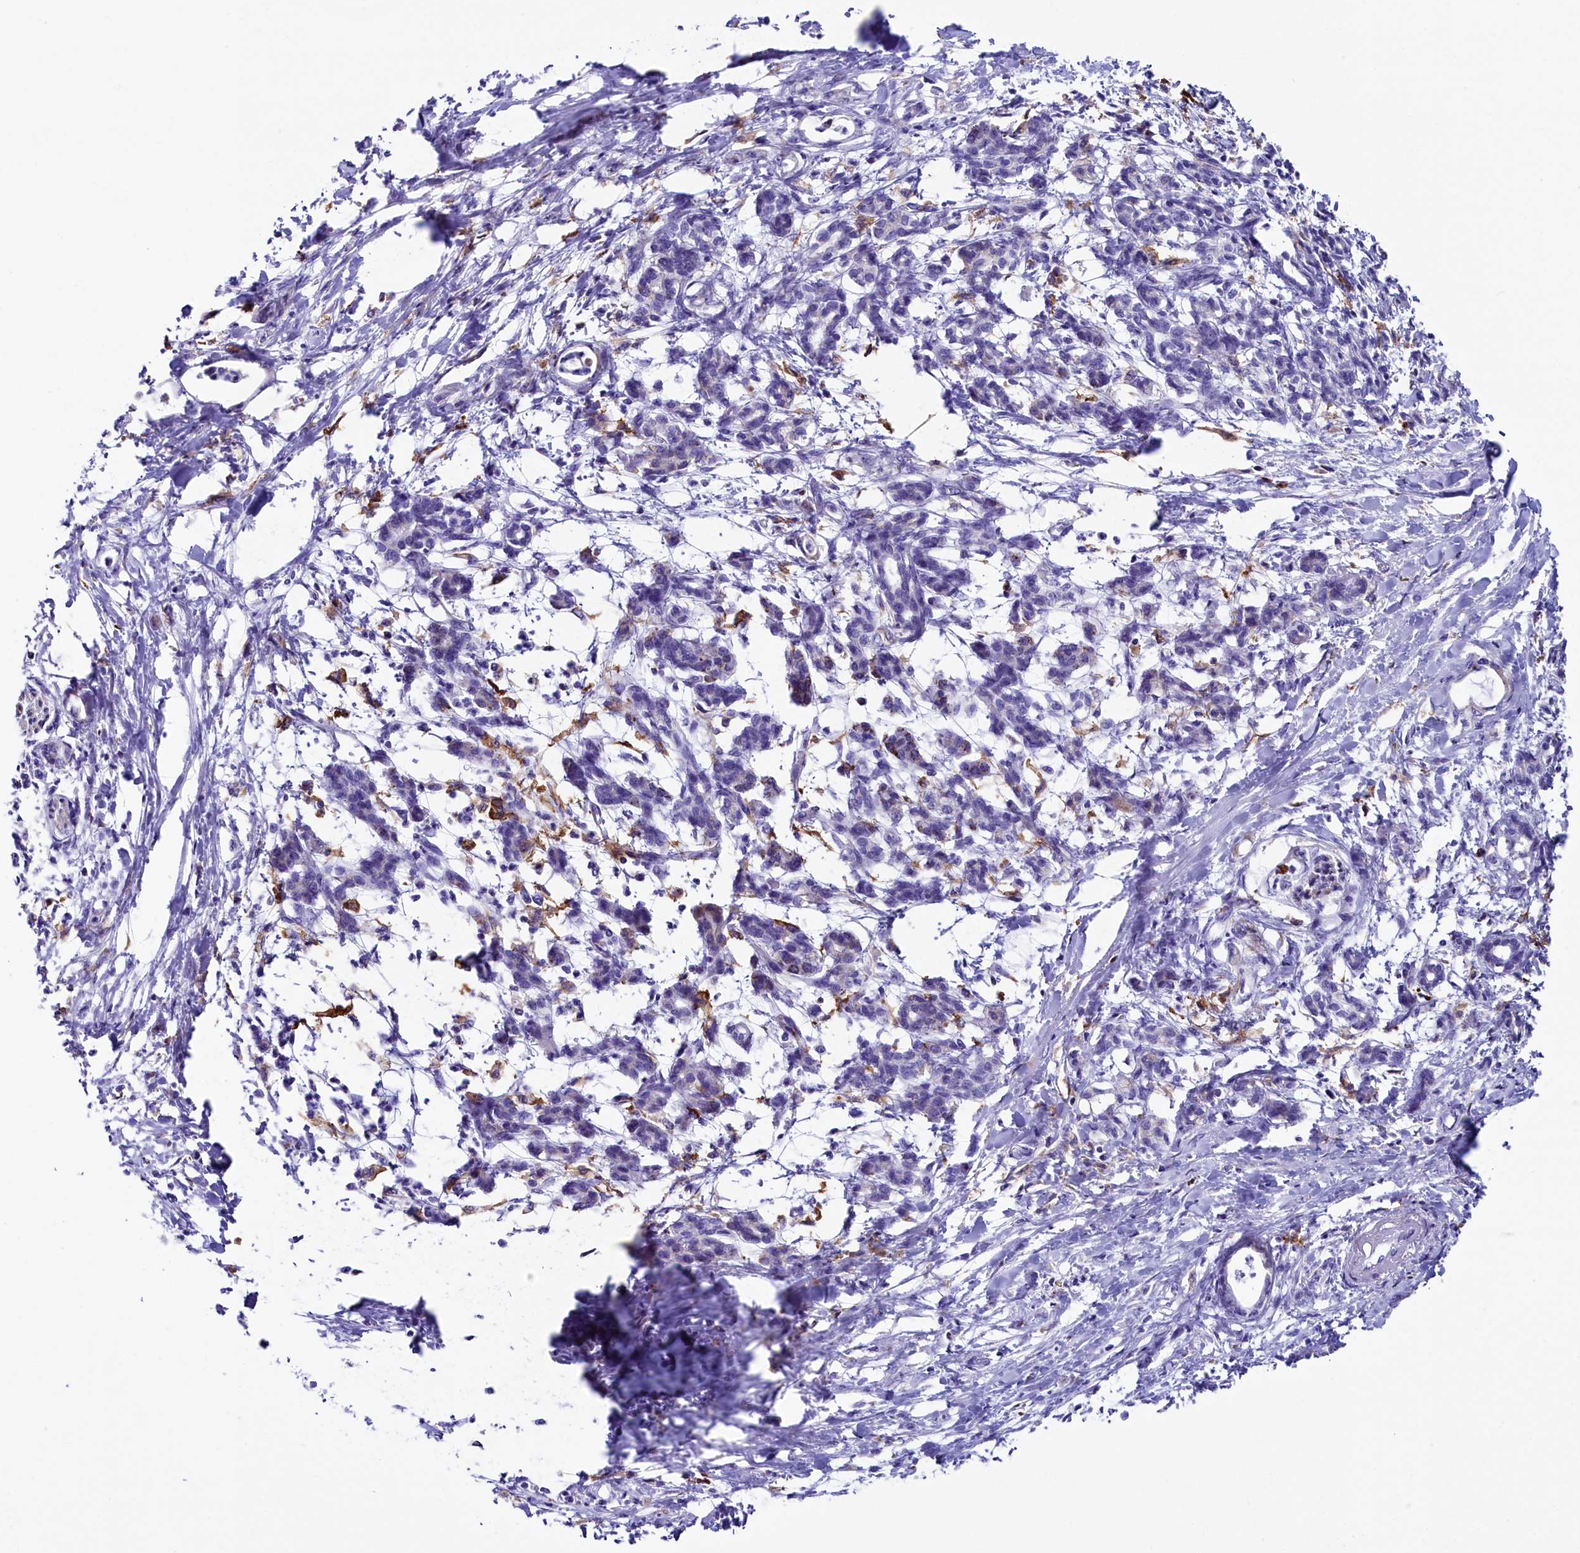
{"staining": {"intensity": "negative", "quantity": "none", "location": "none"}, "tissue": "pancreatic cancer", "cell_type": "Tumor cells", "image_type": "cancer", "snomed": [{"axis": "morphology", "description": "Adenocarcinoma, NOS"}, {"axis": "topography", "description": "Pancreas"}], "caption": "Immunohistochemical staining of human adenocarcinoma (pancreatic) demonstrates no significant positivity in tumor cells. (DAB immunohistochemistry with hematoxylin counter stain).", "gene": "IL20RA", "patient": {"sex": "female", "age": 55}}